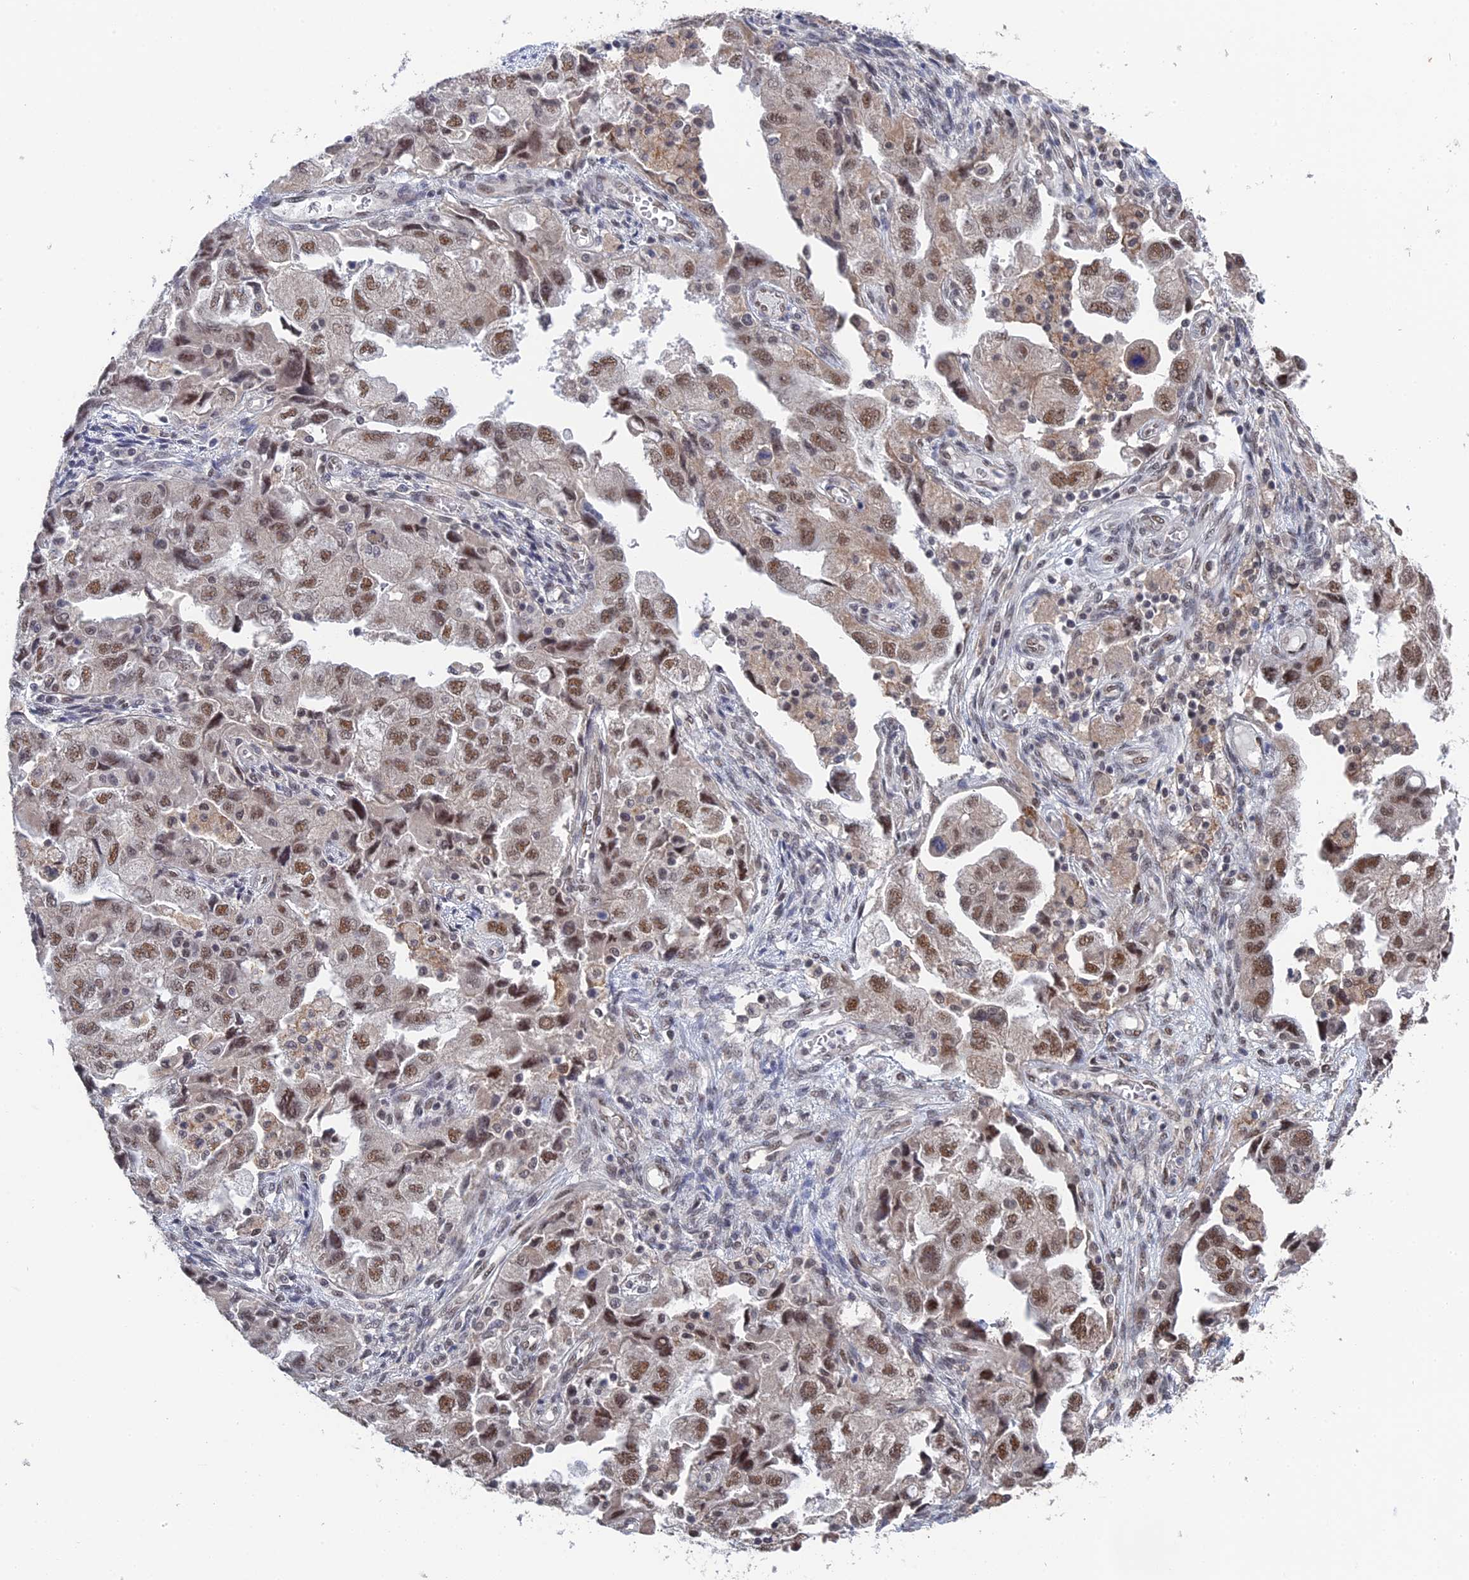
{"staining": {"intensity": "moderate", "quantity": ">75%", "location": "nuclear"}, "tissue": "ovarian cancer", "cell_type": "Tumor cells", "image_type": "cancer", "snomed": [{"axis": "morphology", "description": "Carcinoma, NOS"}, {"axis": "morphology", "description": "Cystadenocarcinoma, serous, NOS"}, {"axis": "topography", "description": "Ovary"}], "caption": "The photomicrograph exhibits staining of carcinoma (ovarian), revealing moderate nuclear protein positivity (brown color) within tumor cells. The staining is performed using DAB (3,3'-diaminobenzidine) brown chromogen to label protein expression. The nuclei are counter-stained blue using hematoxylin.", "gene": "TSSC4", "patient": {"sex": "female", "age": 69}}